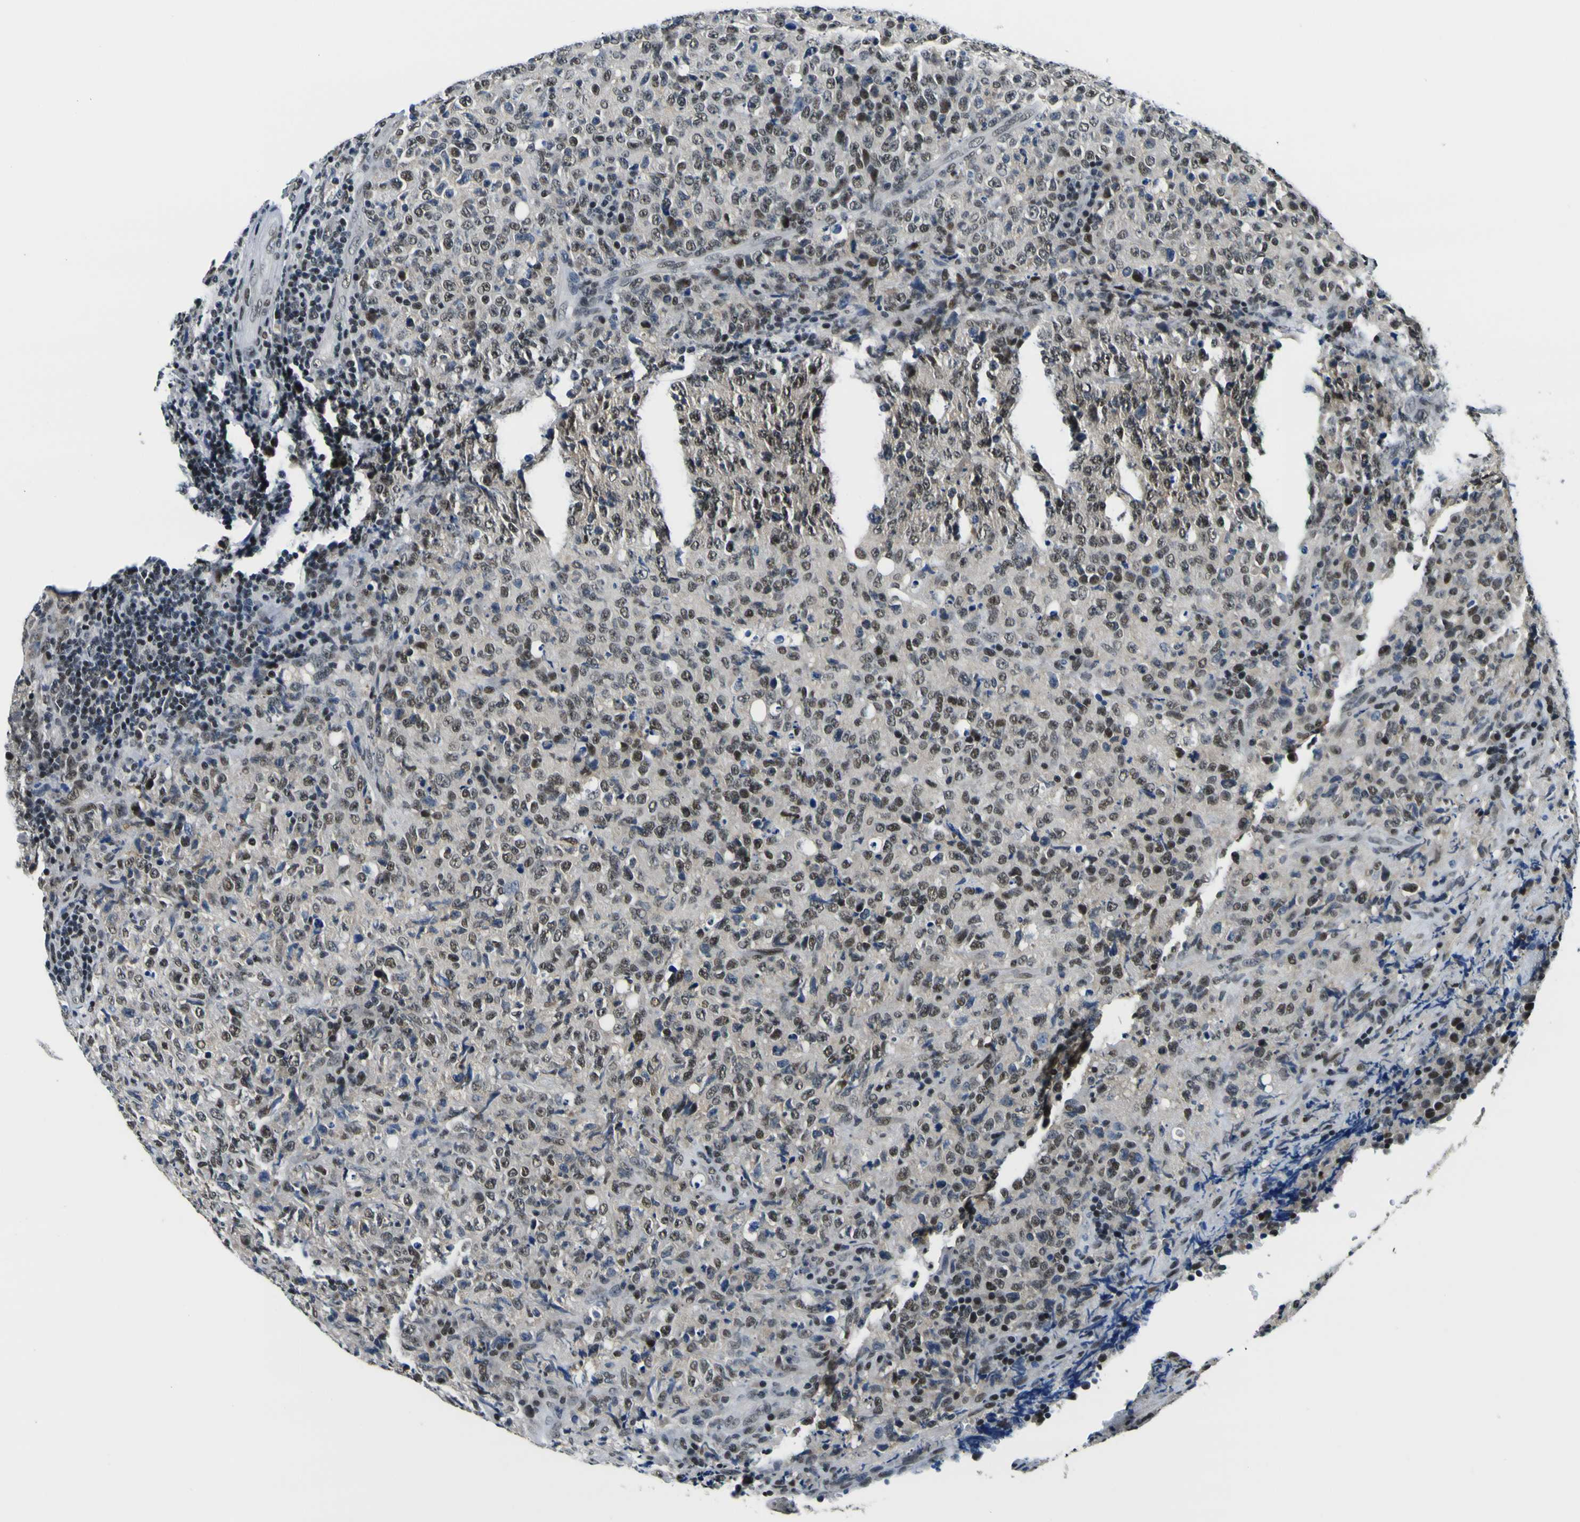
{"staining": {"intensity": "moderate", "quantity": ">75%", "location": "nuclear"}, "tissue": "lymphoma", "cell_type": "Tumor cells", "image_type": "cancer", "snomed": [{"axis": "morphology", "description": "Malignant lymphoma, non-Hodgkin's type, High grade"}, {"axis": "topography", "description": "Tonsil"}], "caption": "The image shows a brown stain indicating the presence of a protein in the nuclear of tumor cells in malignant lymphoma, non-Hodgkin's type (high-grade).", "gene": "SP1", "patient": {"sex": "female", "age": 36}}